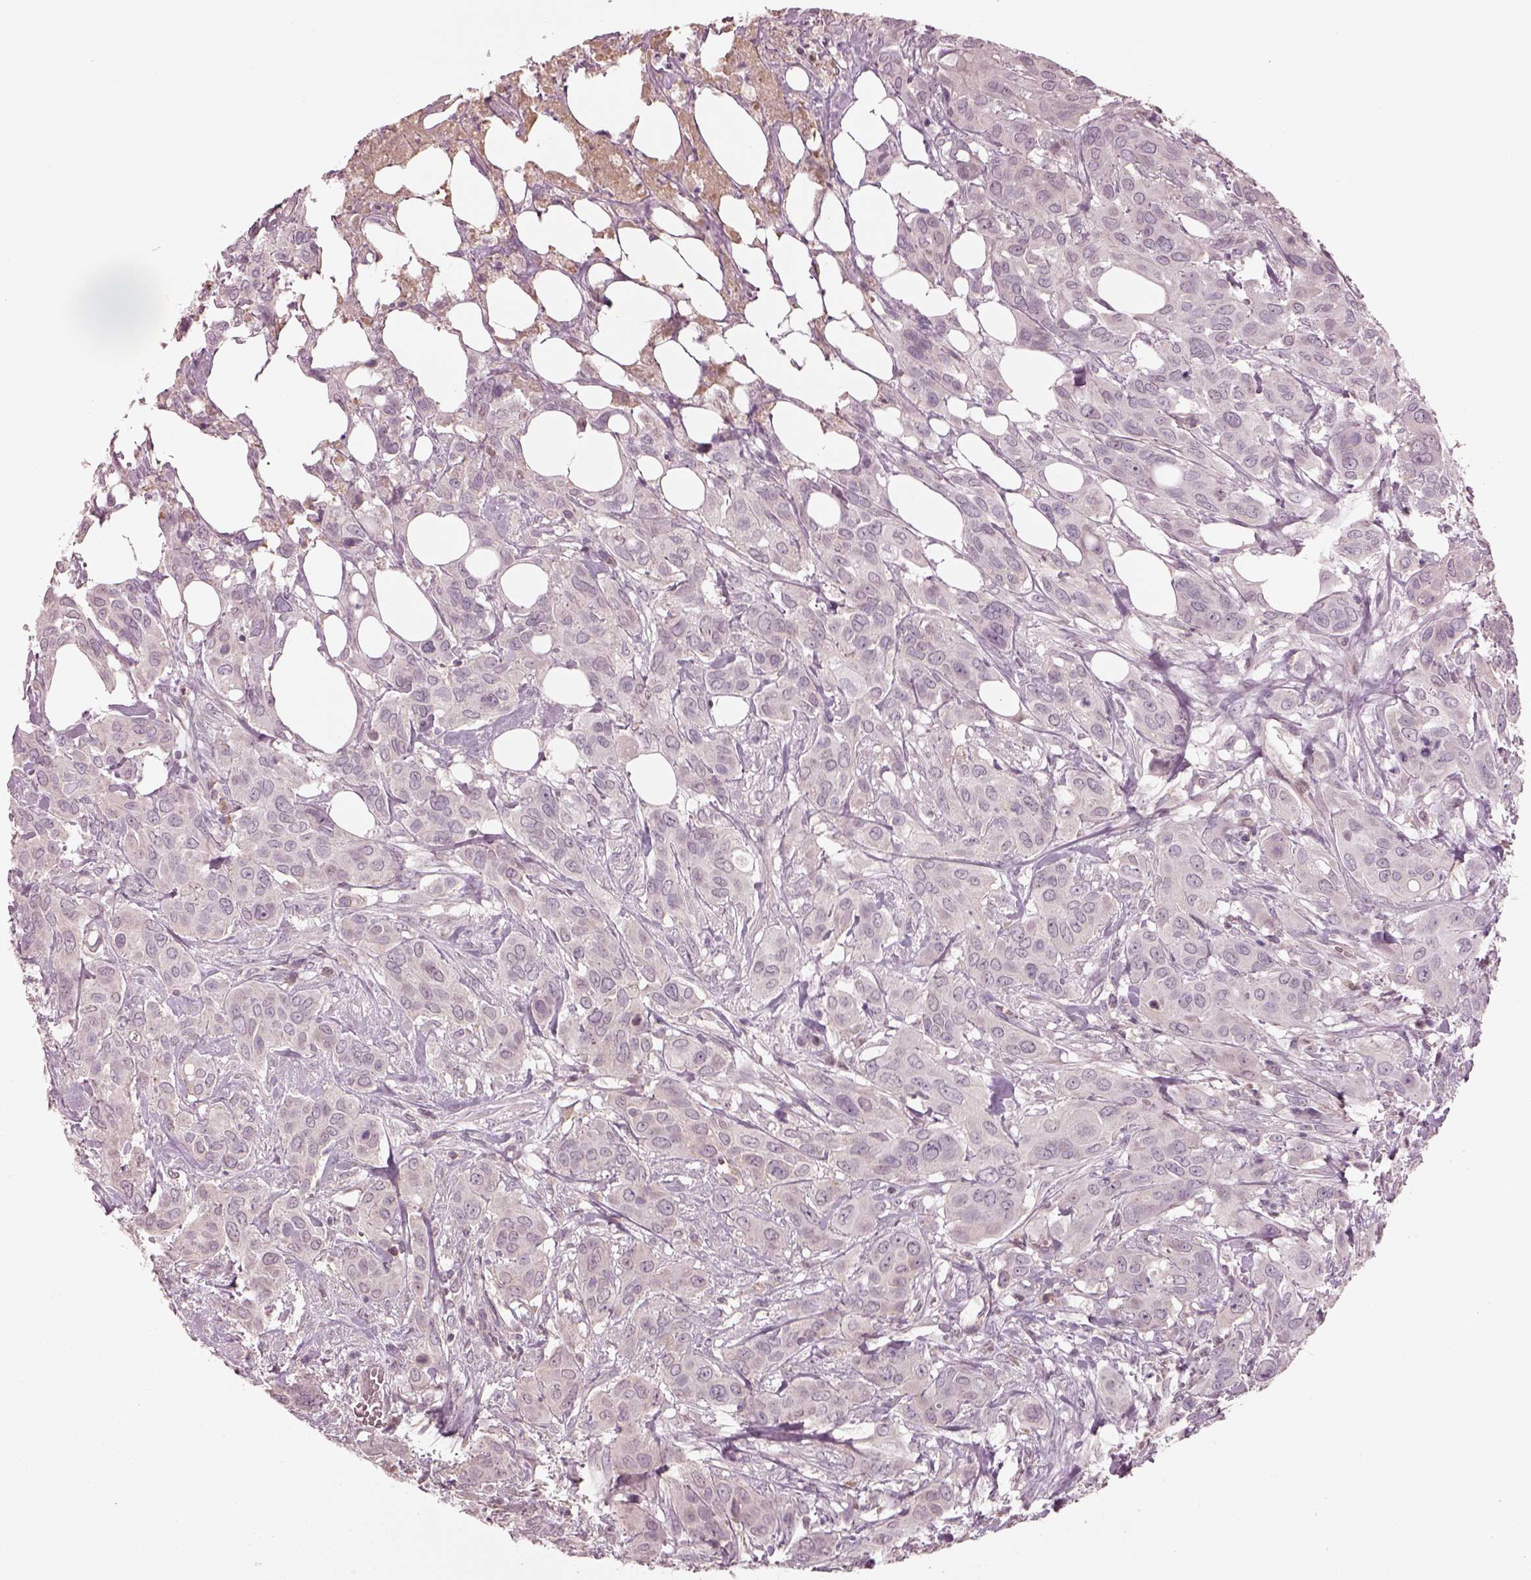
{"staining": {"intensity": "weak", "quantity": "25%-75%", "location": "cytoplasmic/membranous"}, "tissue": "urothelial cancer", "cell_type": "Tumor cells", "image_type": "cancer", "snomed": [{"axis": "morphology", "description": "Urothelial carcinoma, NOS"}, {"axis": "morphology", "description": "Urothelial carcinoma, High grade"}, {"axis": "topography", "description": "Urinary bladder"}], "caption": "Transitional cell carcinoma stained with a brown dye demonstrates weak cytoplasmic/membranous positive expression in approximately 25%-75% of tumor cells.", "gene": "TLX3", "patient": {"sex": "male", "age": 63}}